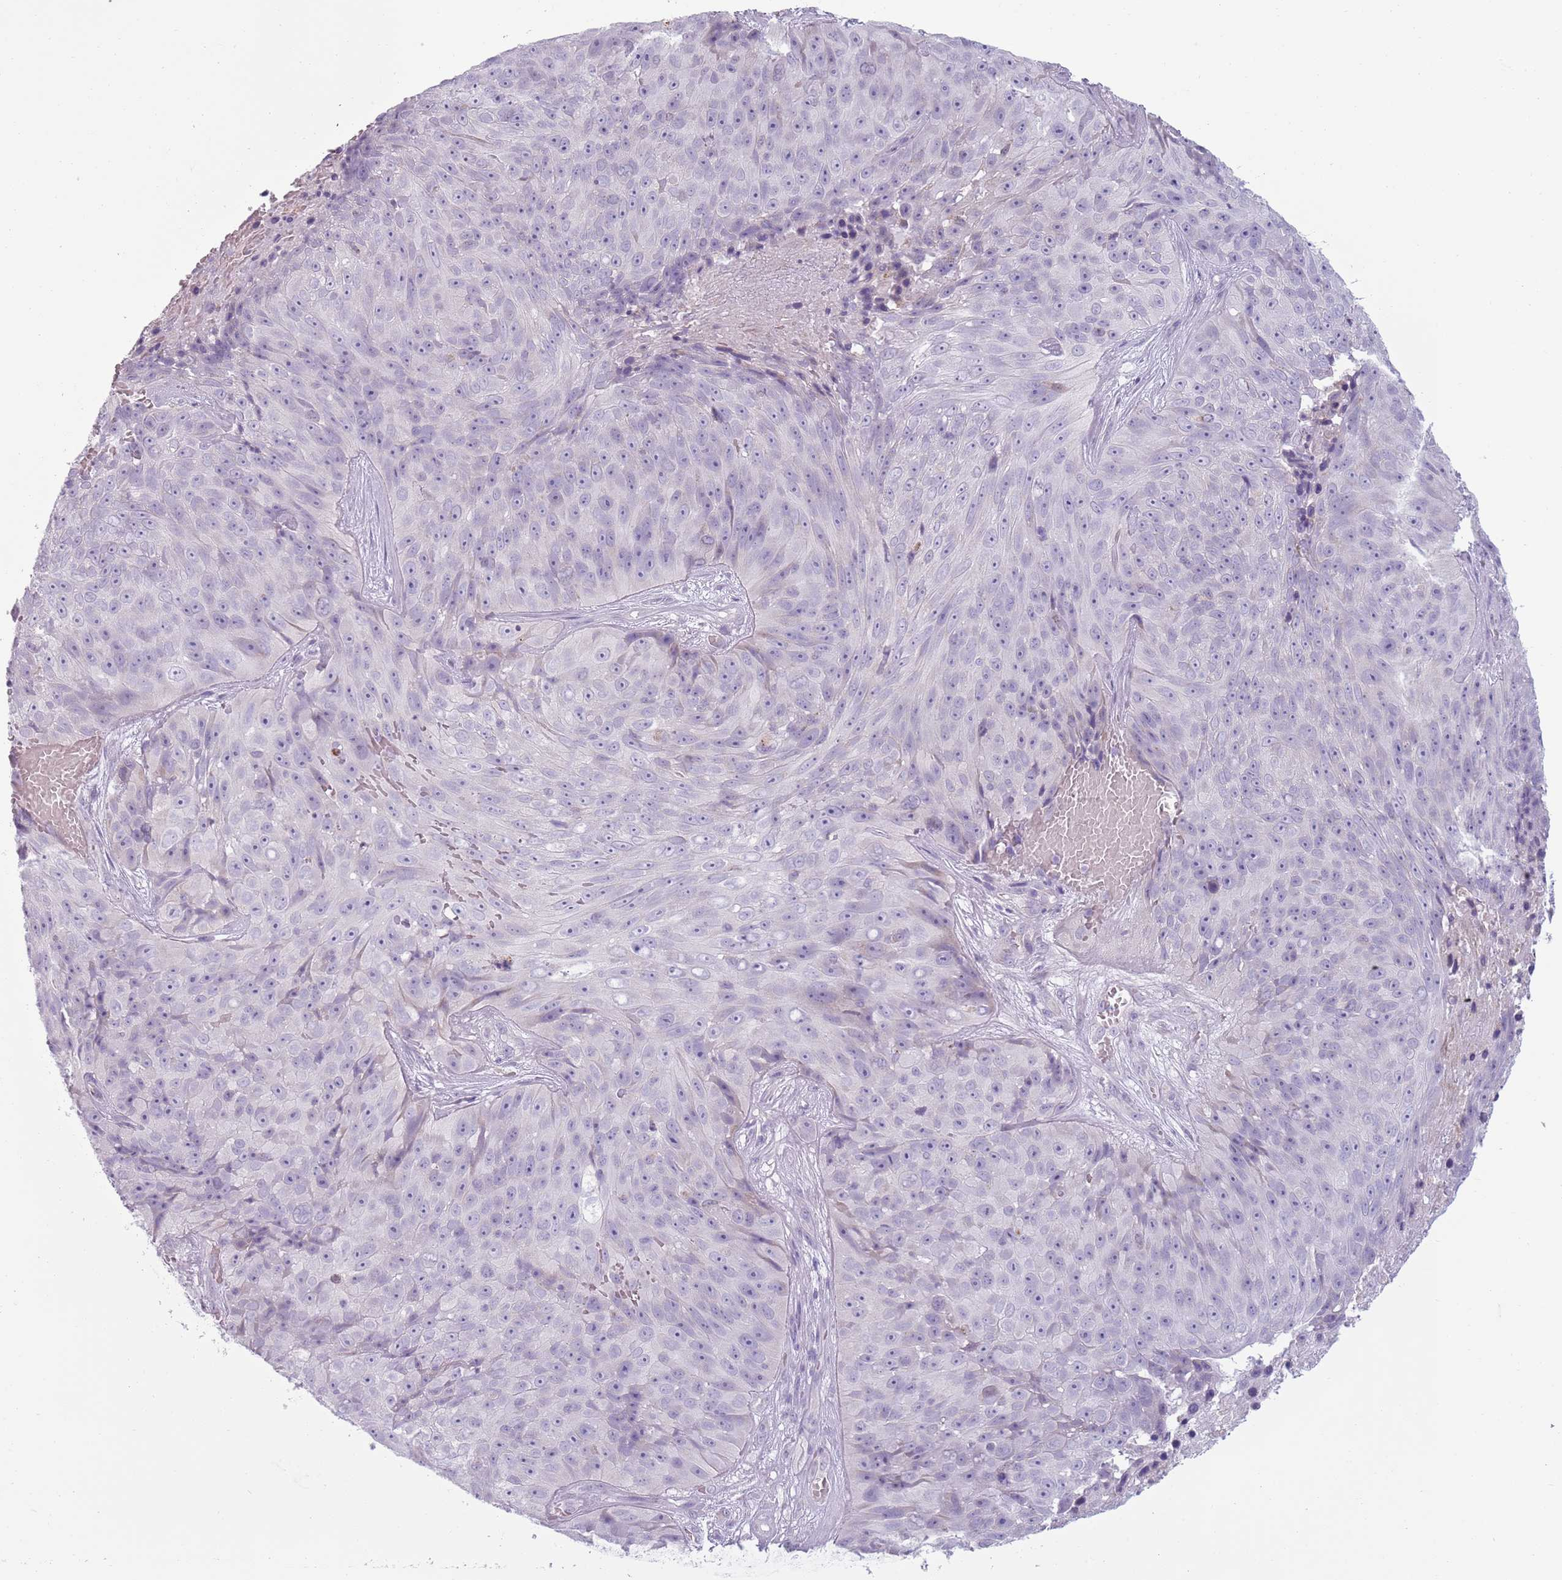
{"staining": {"intensity": "negative", "quantity": "none", "location": "none"}, "tissue": "skin cancer", "cell_type": "Tumor cells", "image_type": "cancer", "snomed": [{"axis": "morphology", "description": "Squamous cell carcinoma, NOS"}, {"axis": "topography", "description": "Skin"}], "caption": "IHC photomicrograph of human skin squamous cell carcinoma stained for a protein (brown), which shows no positivity in tumor cells.", "gene": "MEGF8", "patient": {"sex": "female", "age": 87}}